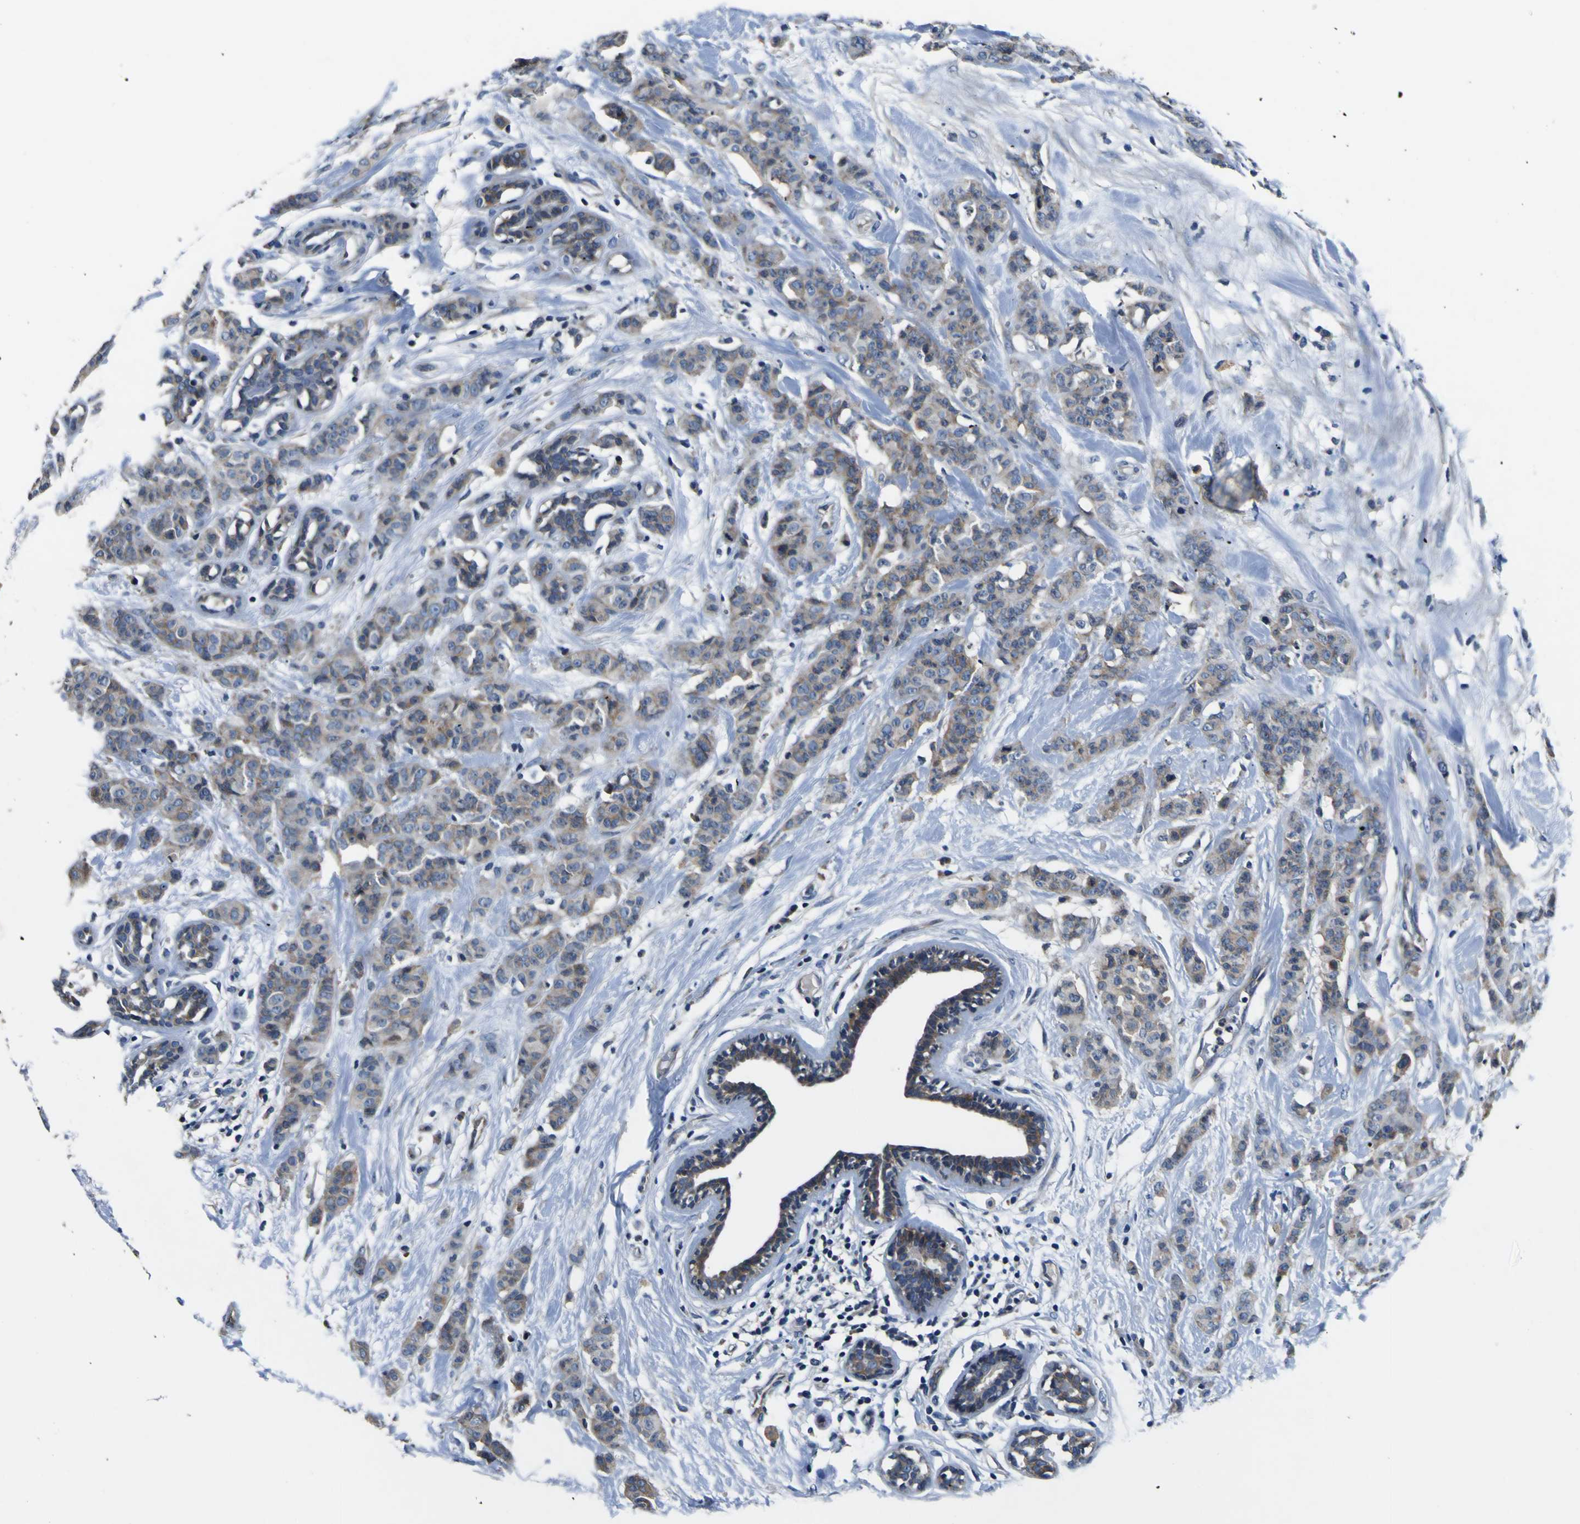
{"staining": {"intensity": "weak", "quantity": ">75%", "location": "cytoplasmic/membranous"}, "tissue": "breast cancer", "cell_type": "Tumor cells", "image_type": "cancer", "snomed": [{"axis": "morphology", "description": "Normal tissue, NOS"}, {"axis": "morphology", "description": "Duct carcinoma"}, {"axis": "topography", "description": "Breast"}], "caption": "Immunohistochemical staining of breast cancer (intraductal carcinoma) reveals low levels of weak cytoplasmic/membranous positivity in about >75% of tumor cells.", "gene": "EPHB4", "patient": {"sex": "female", "age": 40}}